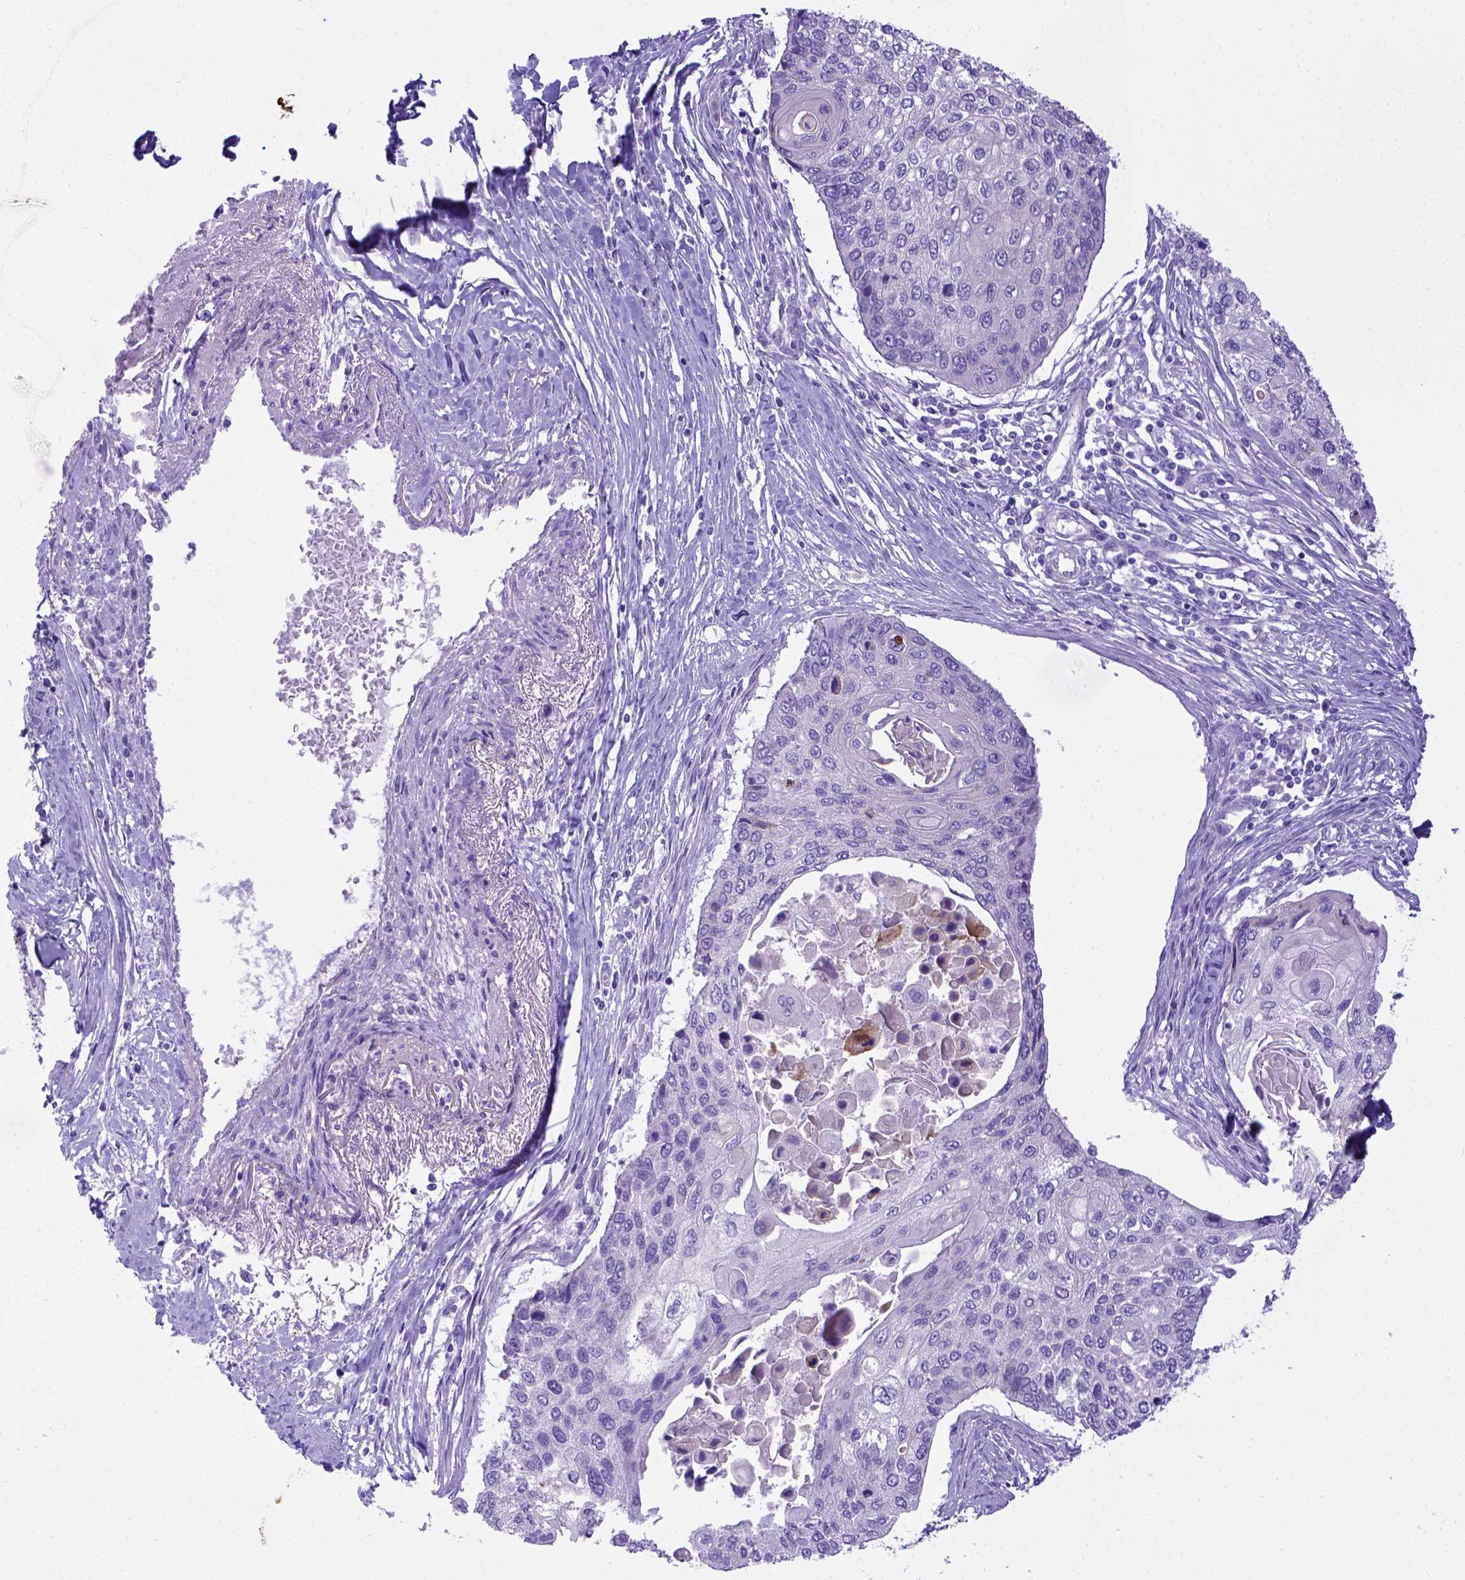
{"staining": {"intensity": "negative", "quantity": "none", "location": "none"}, "tissue": "lung cancer", "cell_type": "Tumor cells", "image_type": "cancer", "snomed": [{"axis": "morphology", "description": "Squamous cell carcinoma, NOS"}, {"axis": "morphology", "description": "Squamous cell carcinoma, metastatic, NOS"}, {"axis": "topography", "description": "Lung"}], "caption": "A high-resolution photomicrograph shows immunohistochemistry (IHC) staining of lung cancer, which demonstrates no significant staining in tumor cells.", "gene": "LRRC18", "patient": {"sex": "male", "age": 63}}